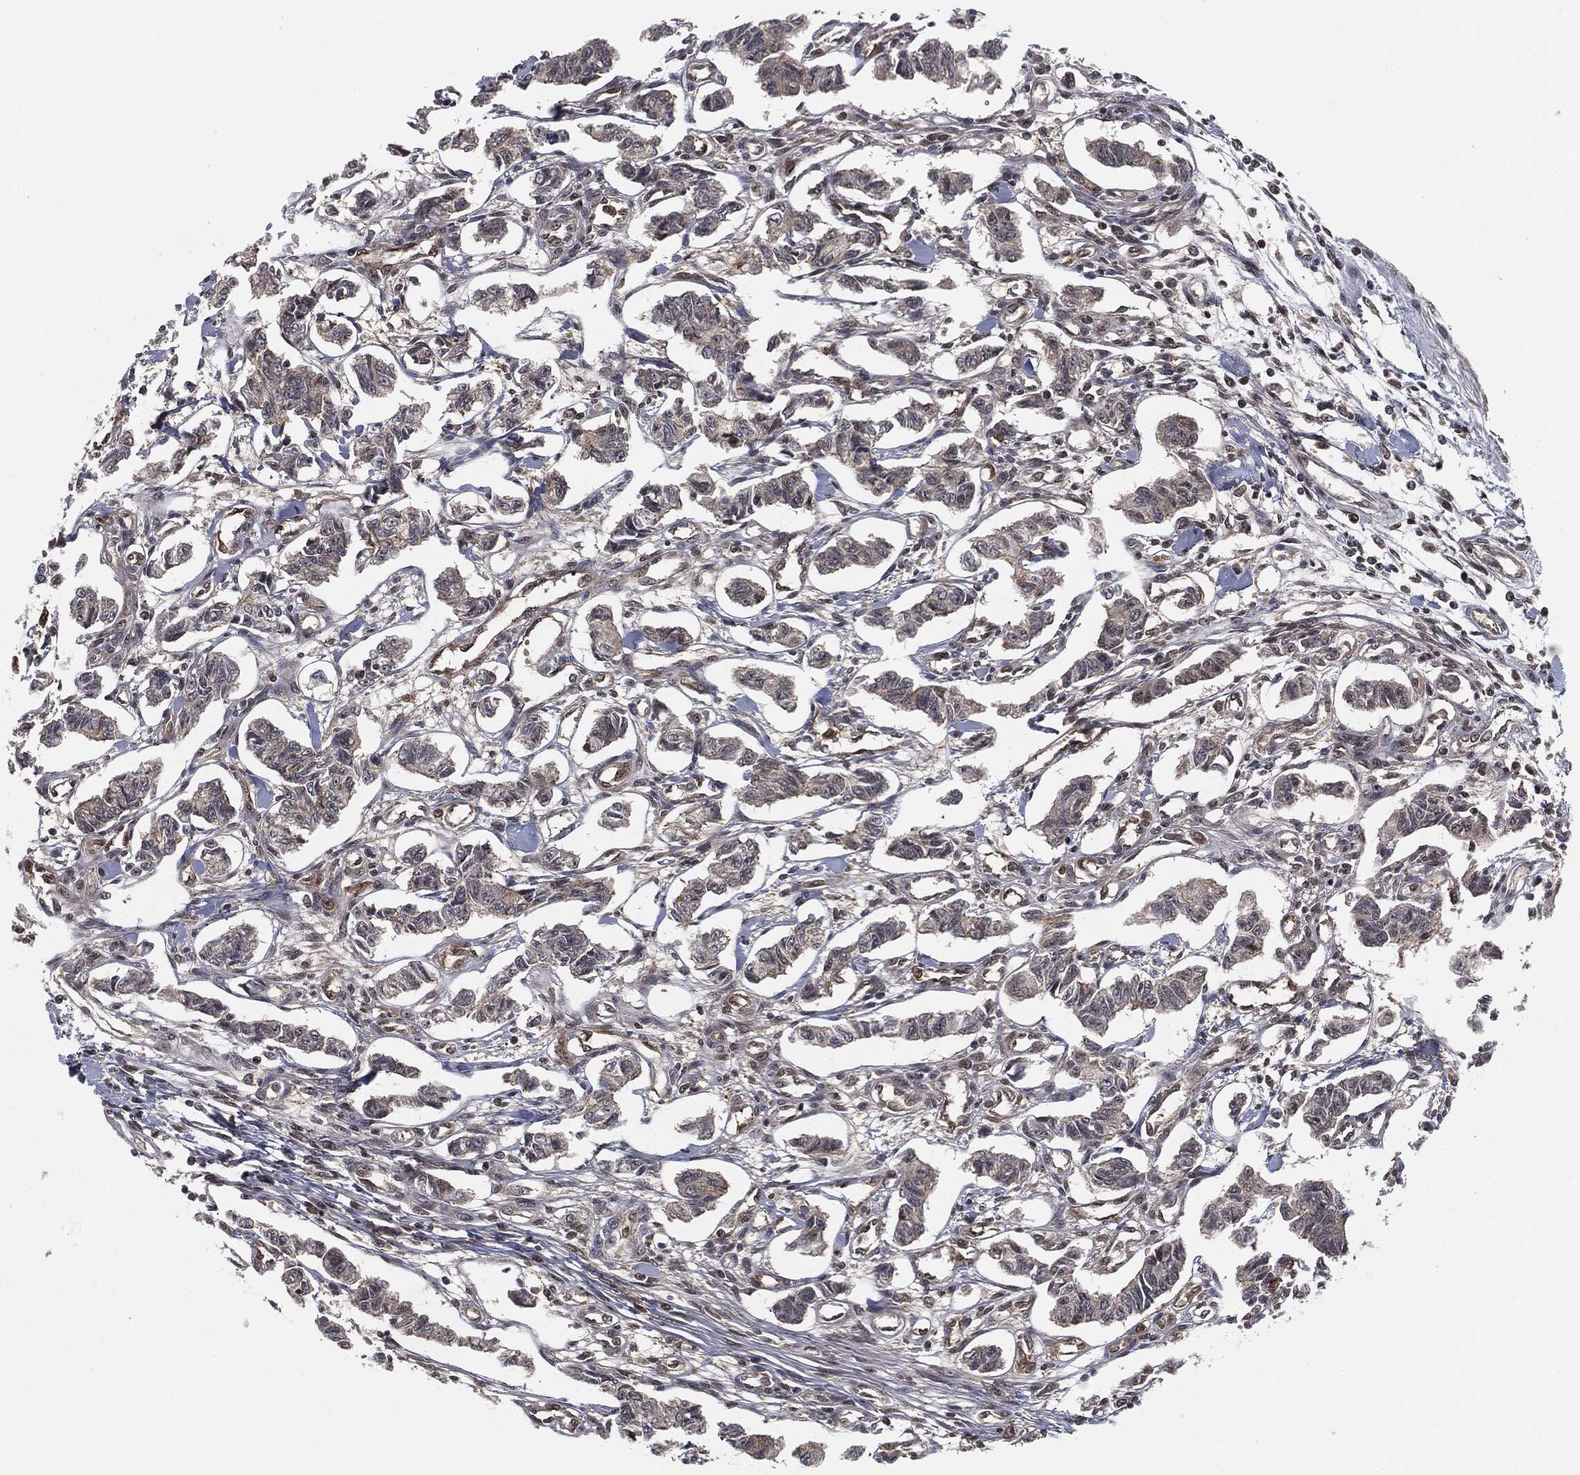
{"staining": {"intensity": "negative", "quantity": "none", "location": "none"}, "tissue": "carcinoid", "cell_type": "Tumor cells", "image_type": "cancer", "snomed": [{"axis": "morphology", "description": "Carcinoid, malignant, NOS"}, {"axis": "topography", "description": "Kidney"}], "caption": "An image of carcinoid stained for a protein displays no brown staining in tumor cells.", "gene": "CAPRIN2", "patient": {"sex": "female", "age": 41}}